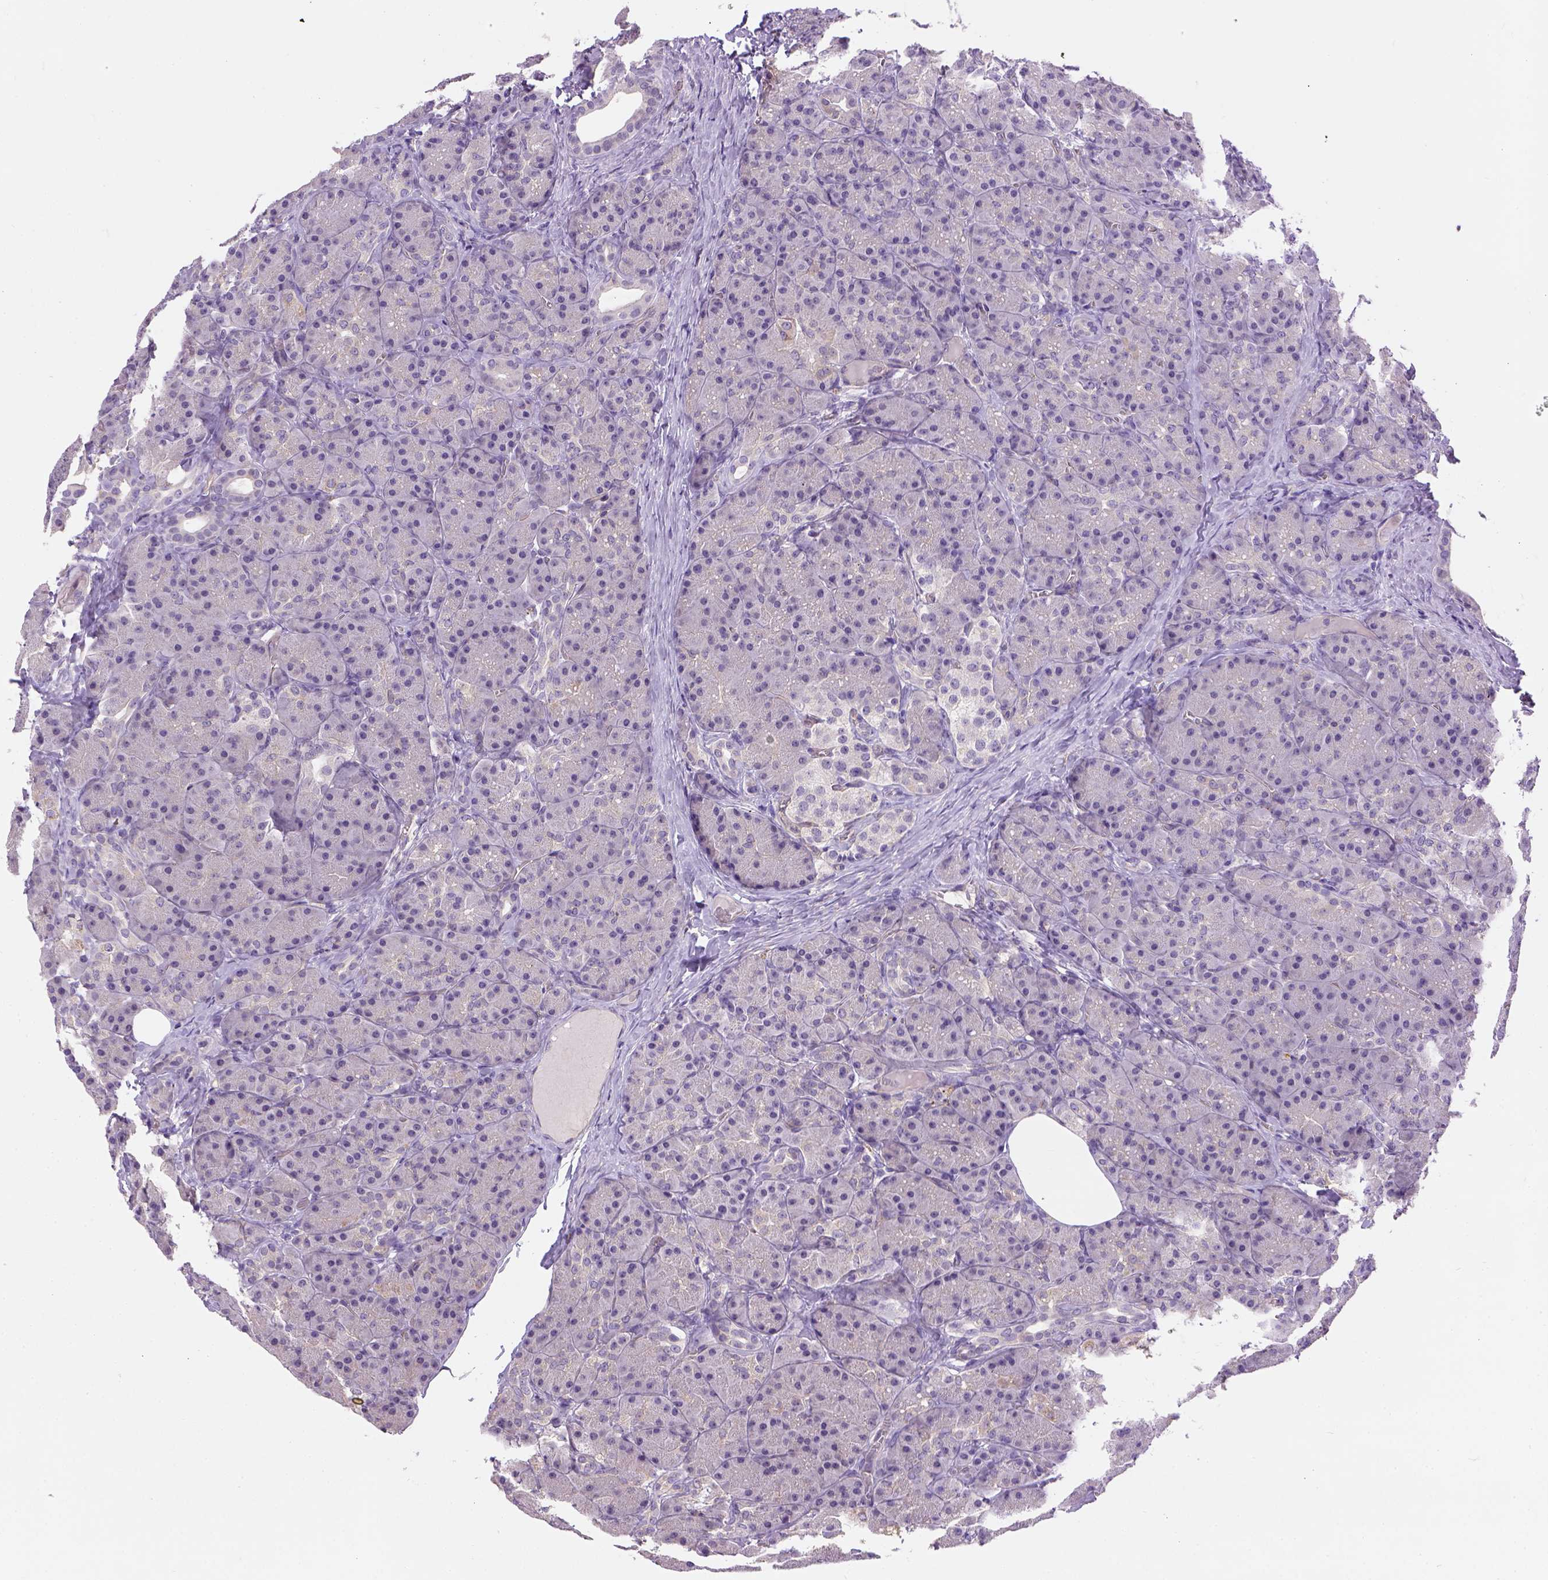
{"staining": {"intensity": "negative", "quantity": "none", "location": "none"}, "tissue": "pancreas", "cell_type": "Exocrine glandular cells", "image_type": "normal", "snomed": [{"axis": "morphology", "description": "Normal tissue, NOS"}, {"axis": "topography", "description": "Pancreas"}], "caption": "The histopathology image exhibits no significant positivity in exocrine glandular cells of pancreas. Brightfield microscopy of IHC stained with DAB (3,3'-diaminobenzidine) (brown) and hematoxylin (blue), captured at high magnification.", "gene": "KAZN", "patient": {"sex": "male", "age": 57}}